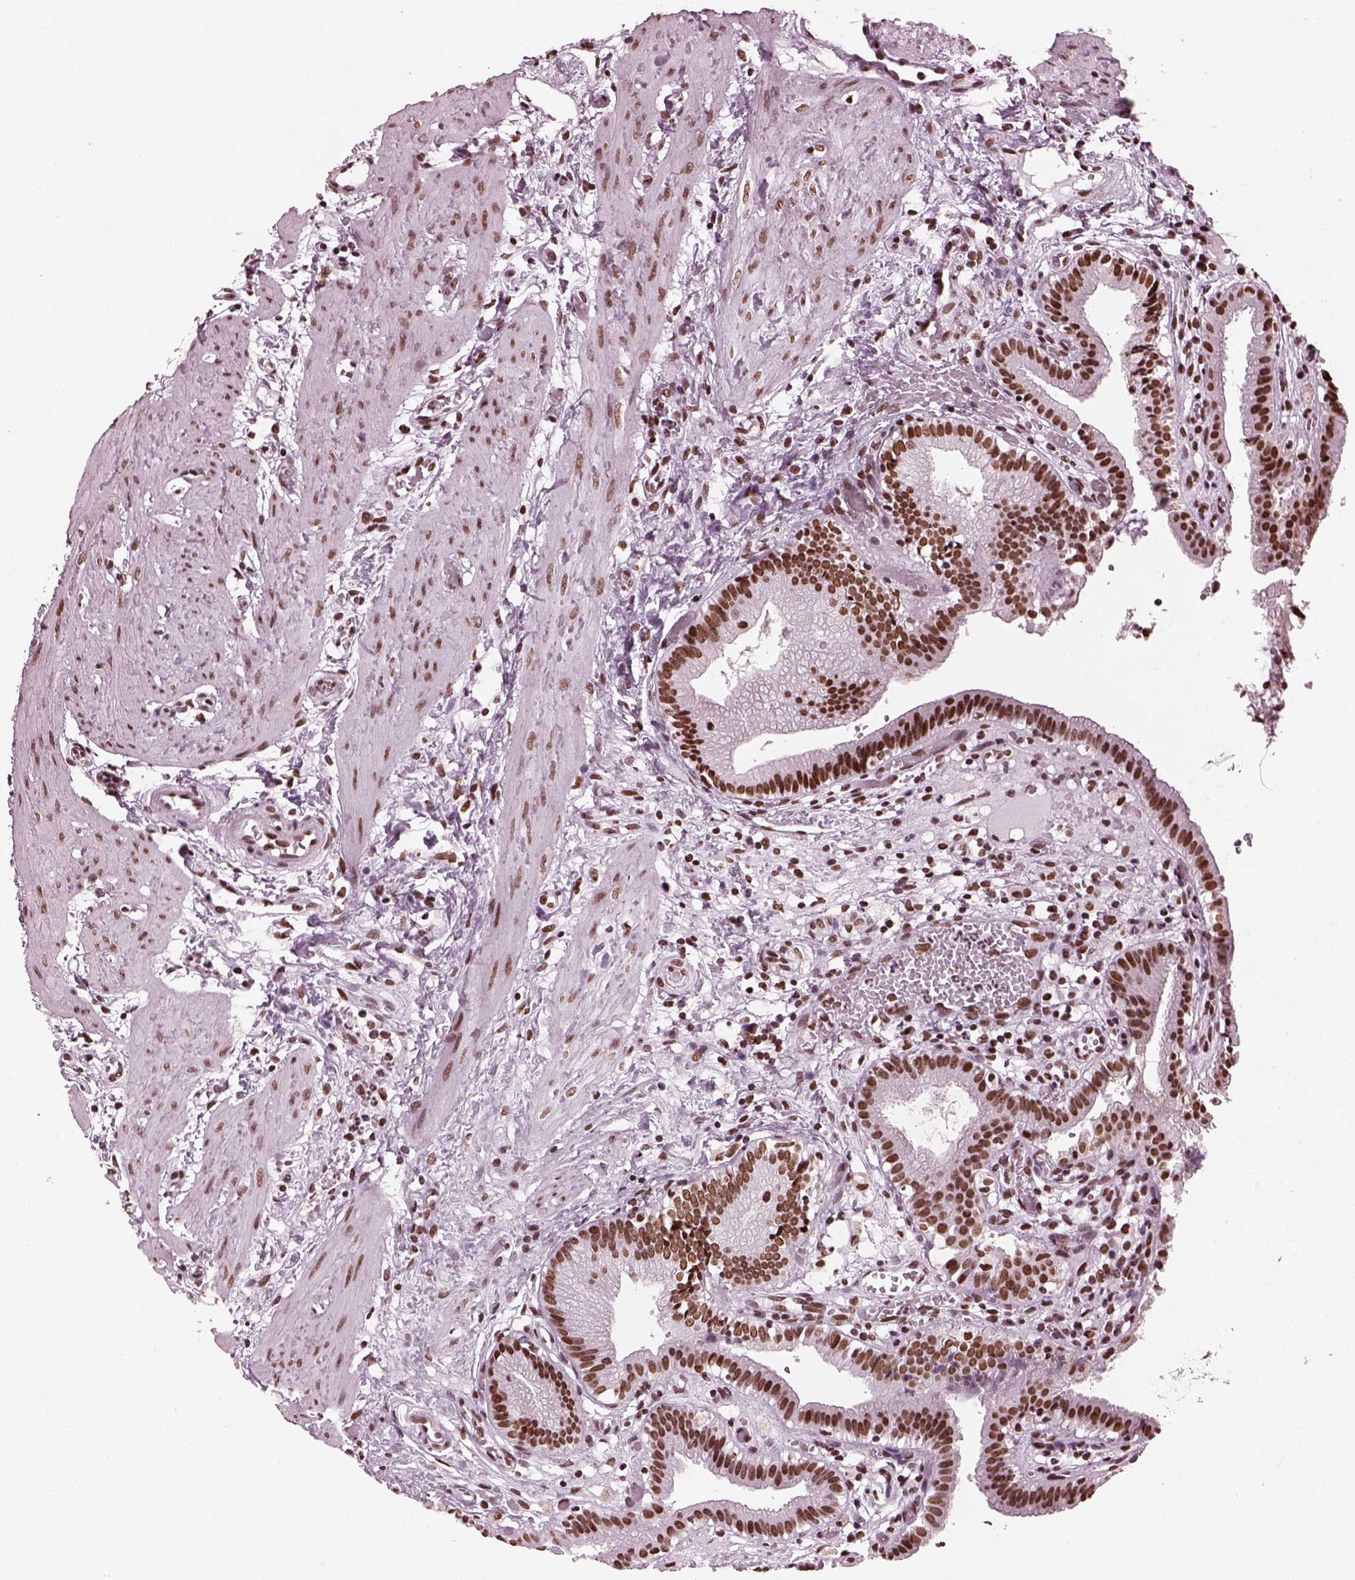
{"staining": {"intensity": "strong", "quantity": ">75%", "location": "nuclear"}, "tissue": "gallbladder", "cell_type": "Glandular cells", "image_type": "normal", "snomed": [{"axis": "morphology", "description": "Normal tissue, NOS"}, {"axis": "topography", "description": "Gallbladder"}], "caption": "A brown stain shows strong nuclear staining of a protein in glandular cells of normal human gallbladder.", "gene": "CBFA2T3", "patient": {"sex": "female", "age": 24}}